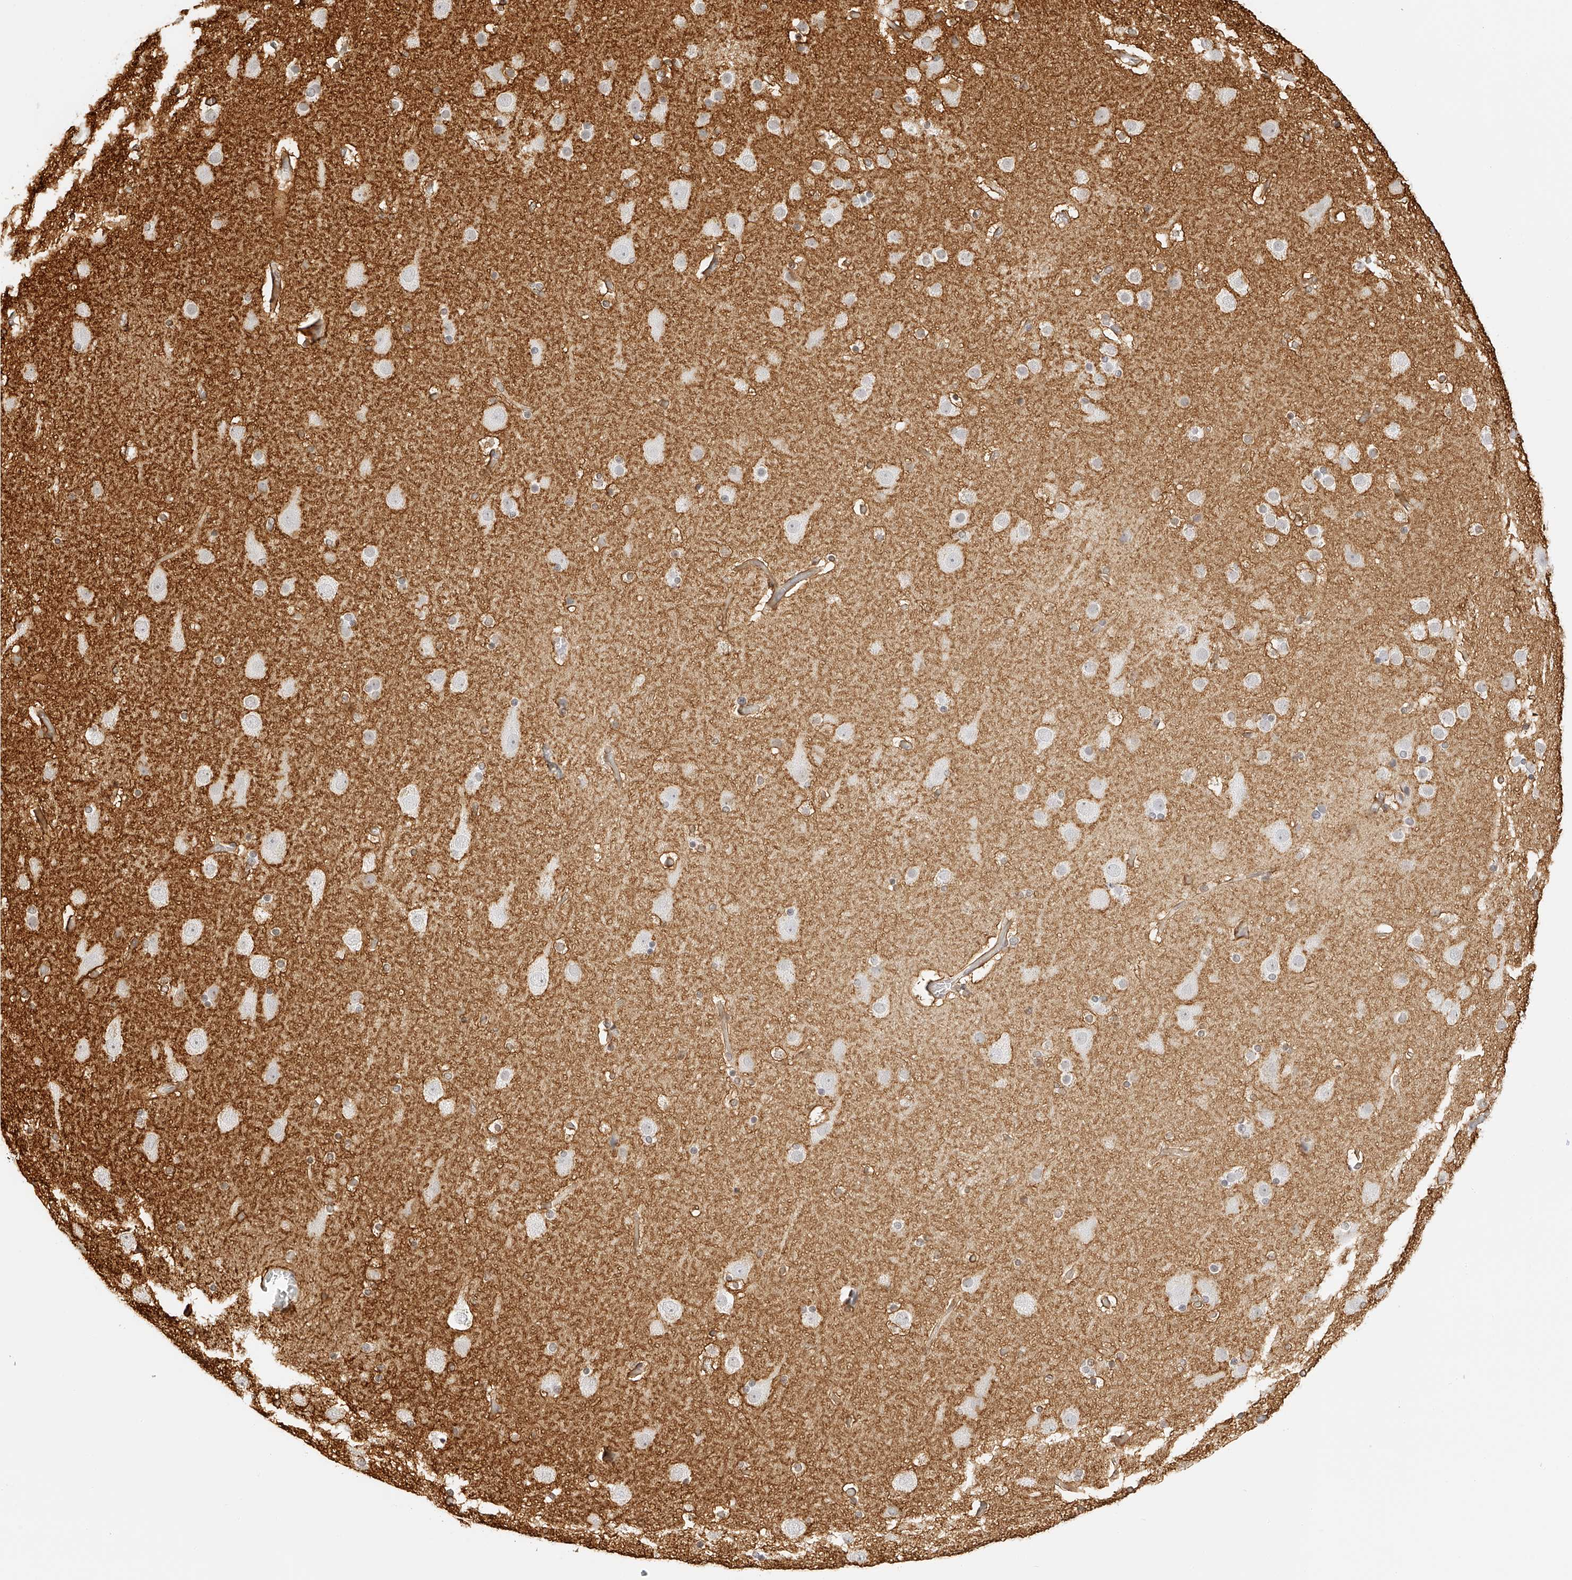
{"staining": {"intensity": "negative", "quantity": "none", "location": "none"}, "tissue": "cerebral cortex", "cell_type": "Endothelial cells", "image_type": "normal", "snomed": [{"axis": "morphology", "description": "Normal tissue, NOS"}, {"axis": "topography", "description": "Cerebral cortex"}], "caption": "Immunohistochemistry (IHC) image of benign cerebral cortex stained for a protein (brown), which exhibits no expression in endothelial cells. (DAB (3,3'-diaminobenzidine) immunohistochemistry, high magnification).", "gene": "ZFP69", "patient": {"sex": "male", "age": 57}}